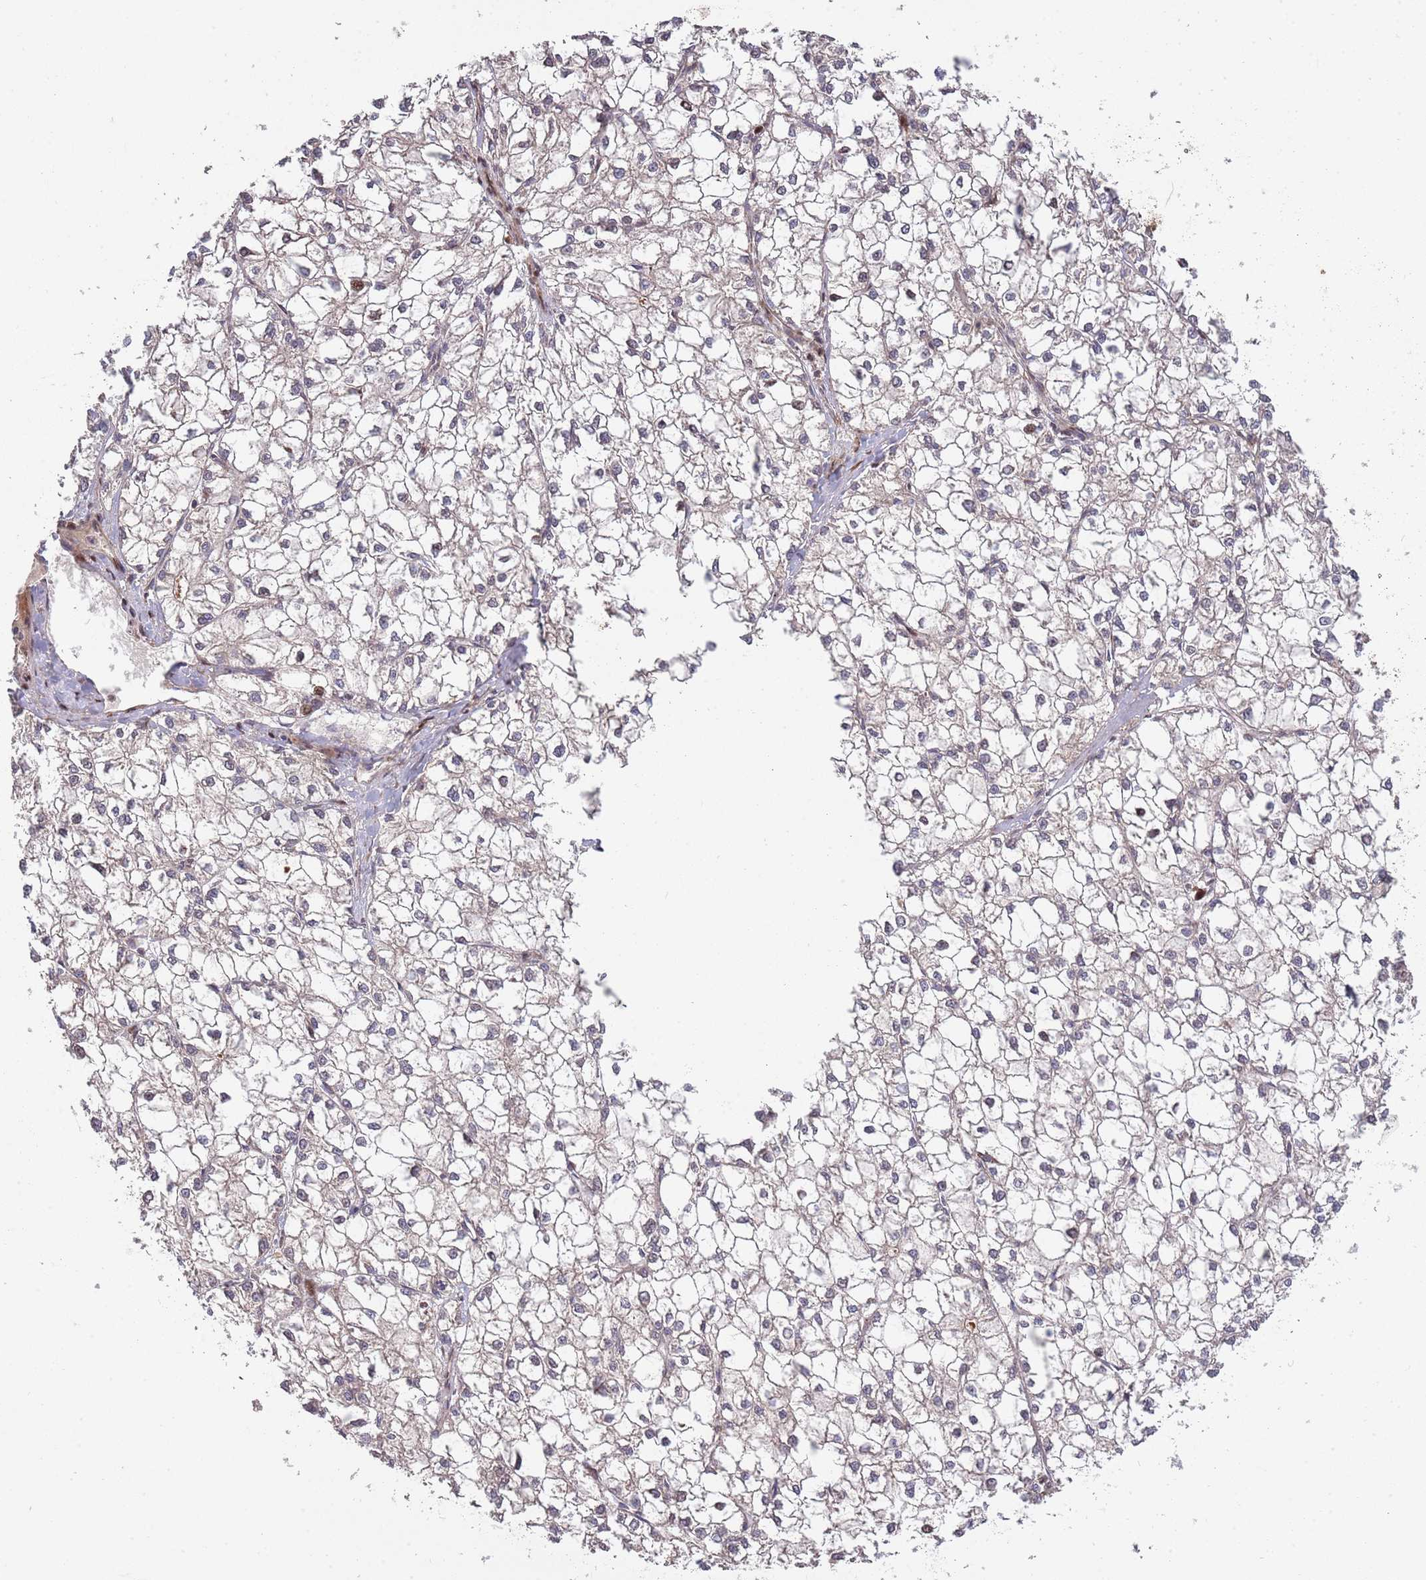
{"staining": {"intensity": "negative", "quantity": "none", "location": "none"}, "tissue": "liver cancer", "cell_type": "Tumor cells", "image_type": "cancer", "snomed": [{"axis": "morphology", "description": "Carcinoma, Hepatocellular, NOS"}, {"axis": "topography", "description": "Liver"}], "caption": "Immunohistochemistry (IHC) of hepatocellular carcinoma (liver) demonstrates no staining in tumor cells.", "gene": "SYNDIG1L", "patient": {"sex": "female", "age": 43}}